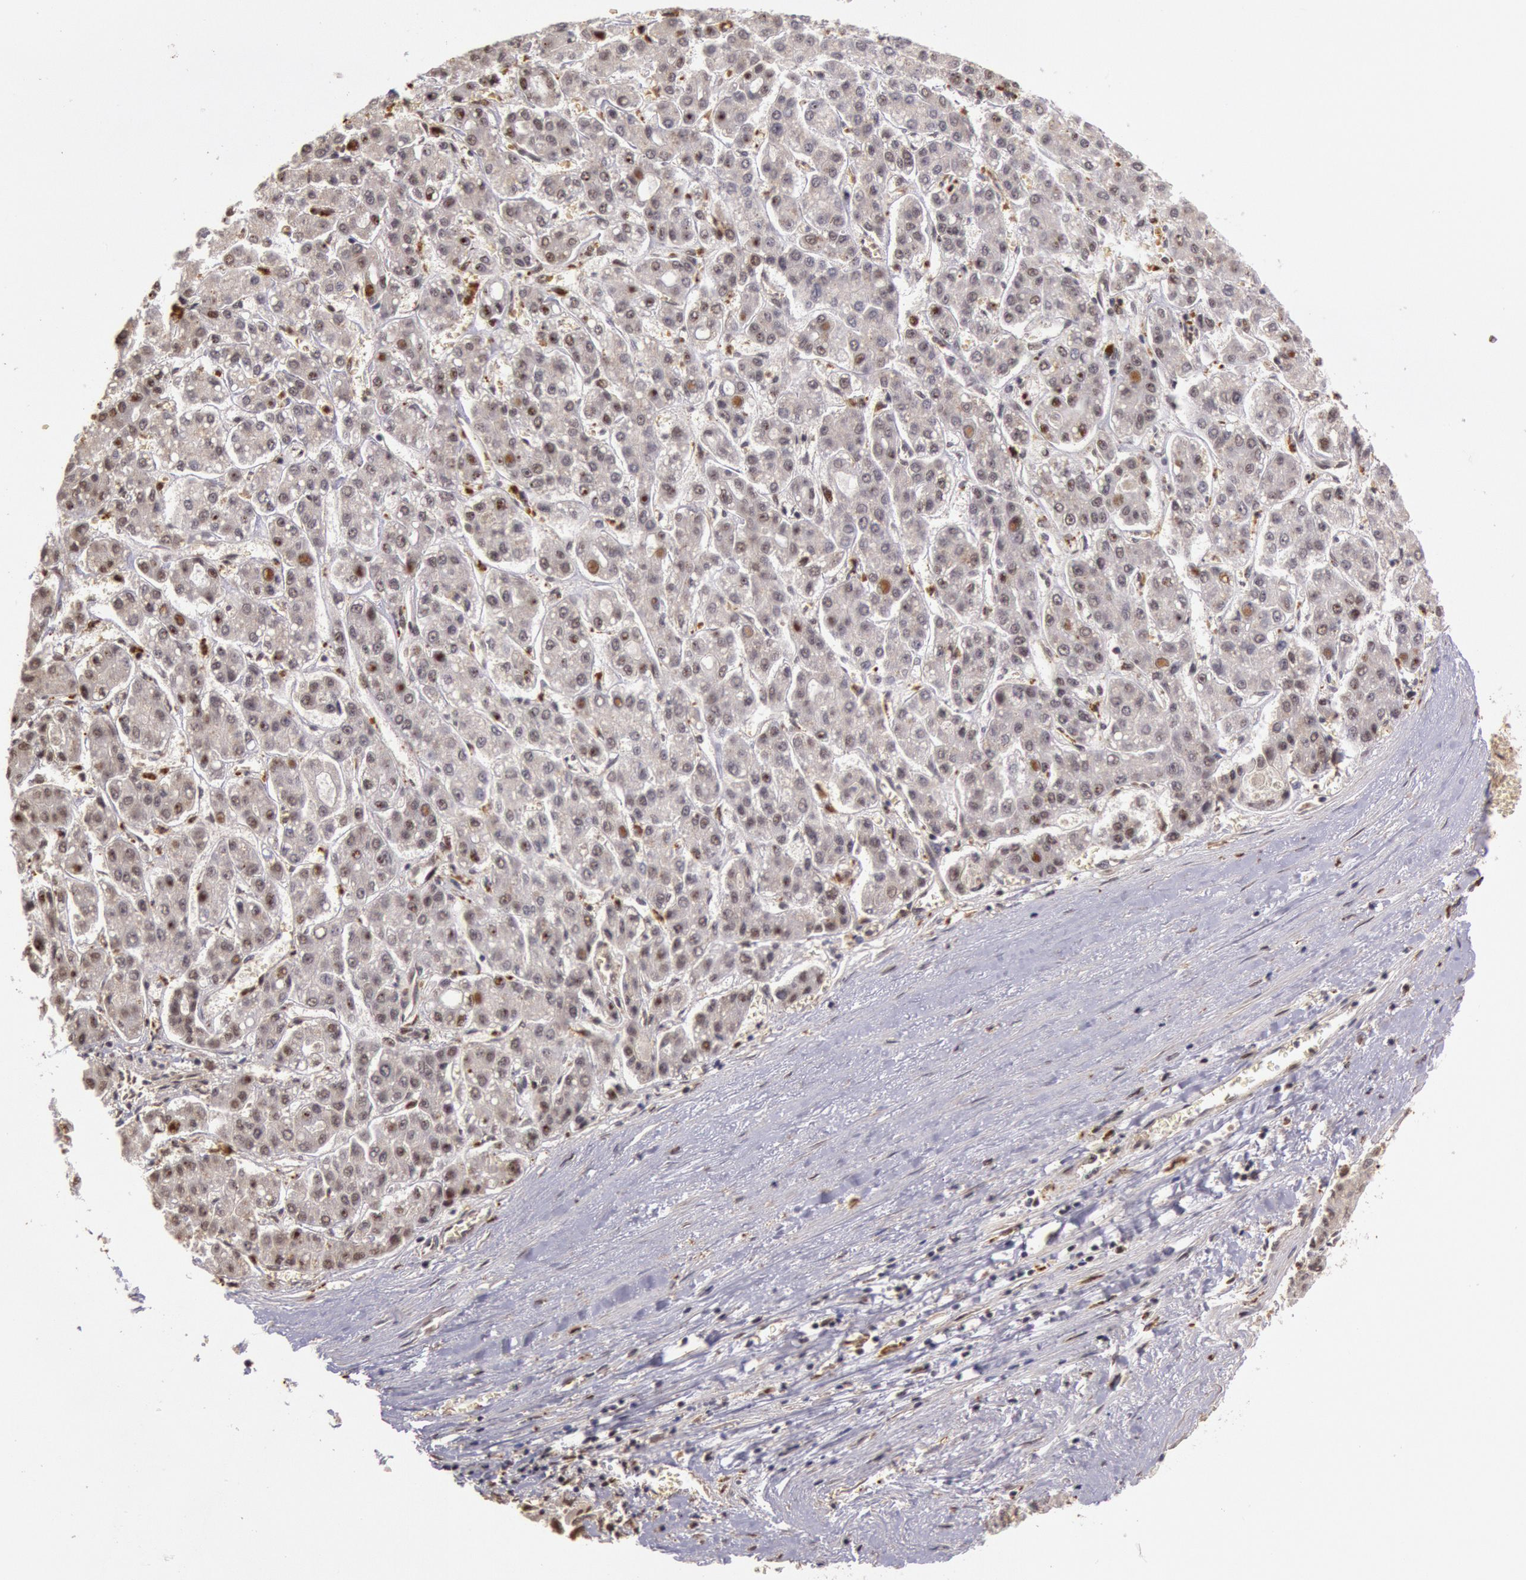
{"staining": {"intensity": "negative", "quantity": "none", "location": "none"}, "tissue": "liver cancer", "cell_type": "Tumor cells", "image_type": "cancer", "snomed": [{"axis": "morphology", "description": "Carcinoma, Hepatocellular, NOS"}, {"axis": "topography", "description": "Liver"}], "caption": "This micrograph is of liver hepatocellular carcinoma stained with immunohistochemistry to label a protein in brown with the nuclei are counter-stained blue. There is no staining in tumor cells.", "gene": "LIG4", "patient": {"sex": "male", "age": 69}}